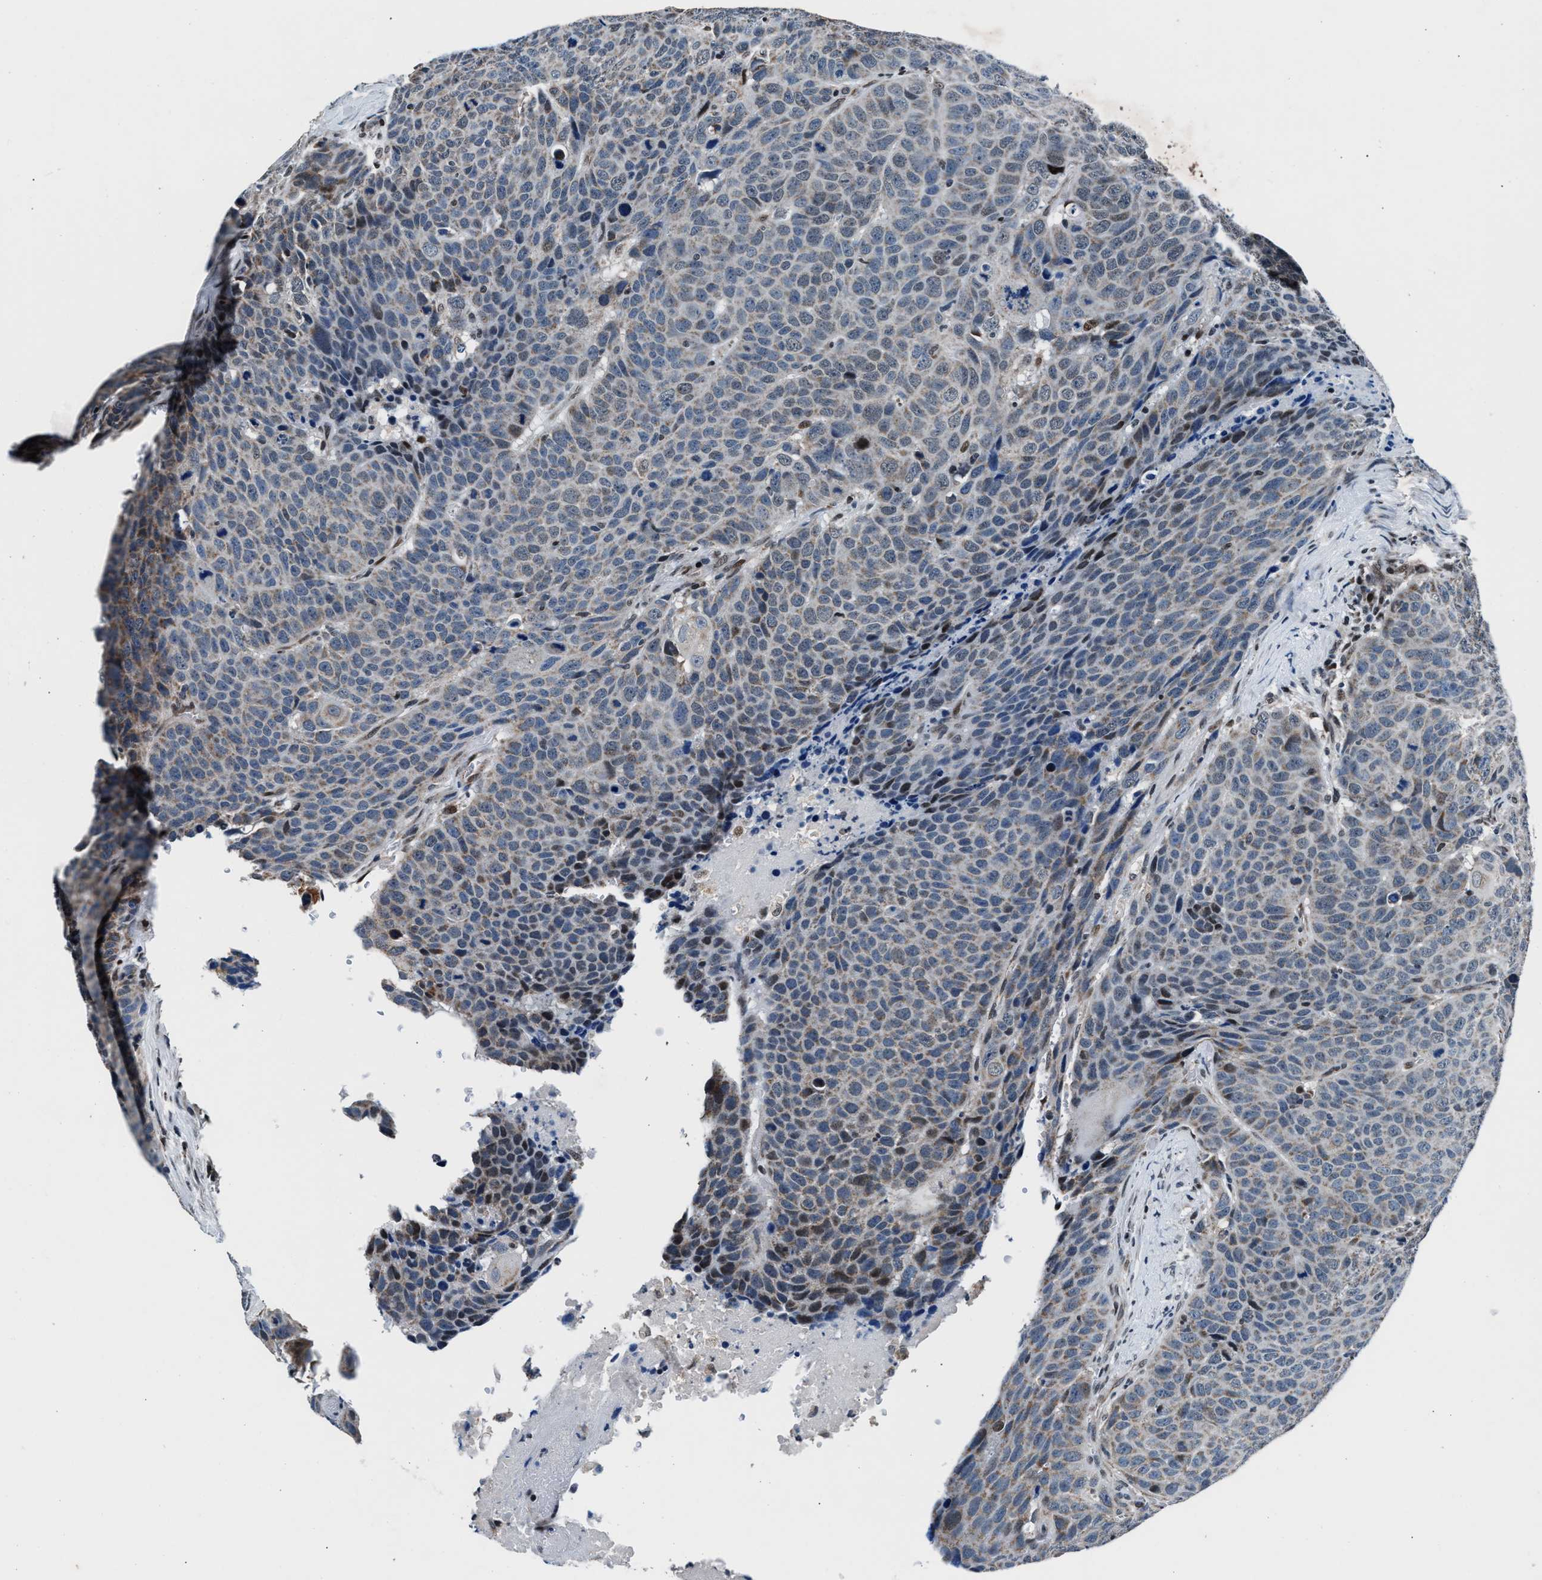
{"staining": {"intensity": "weak", "quantity": "<25%", "location": "cytoplasmic/membranous"}, "tissue": "head and neck cancer", "cell_type": "Tumor cells", "image_type": "cancer", "snomed": [{"axis": "morphology", "description": "Squamous cell carcinoma, NOS"}, {"axis": "topography", "description": "Head-Neck"}], "caption": "This is an immunohistochemistry (IHC) photomicrograph of human head and neck squamous cell carcinoma. There is no positivity in tumor cells.", "gene": "PRRC2B", "patient": {"sex": "male", "age": 66}}